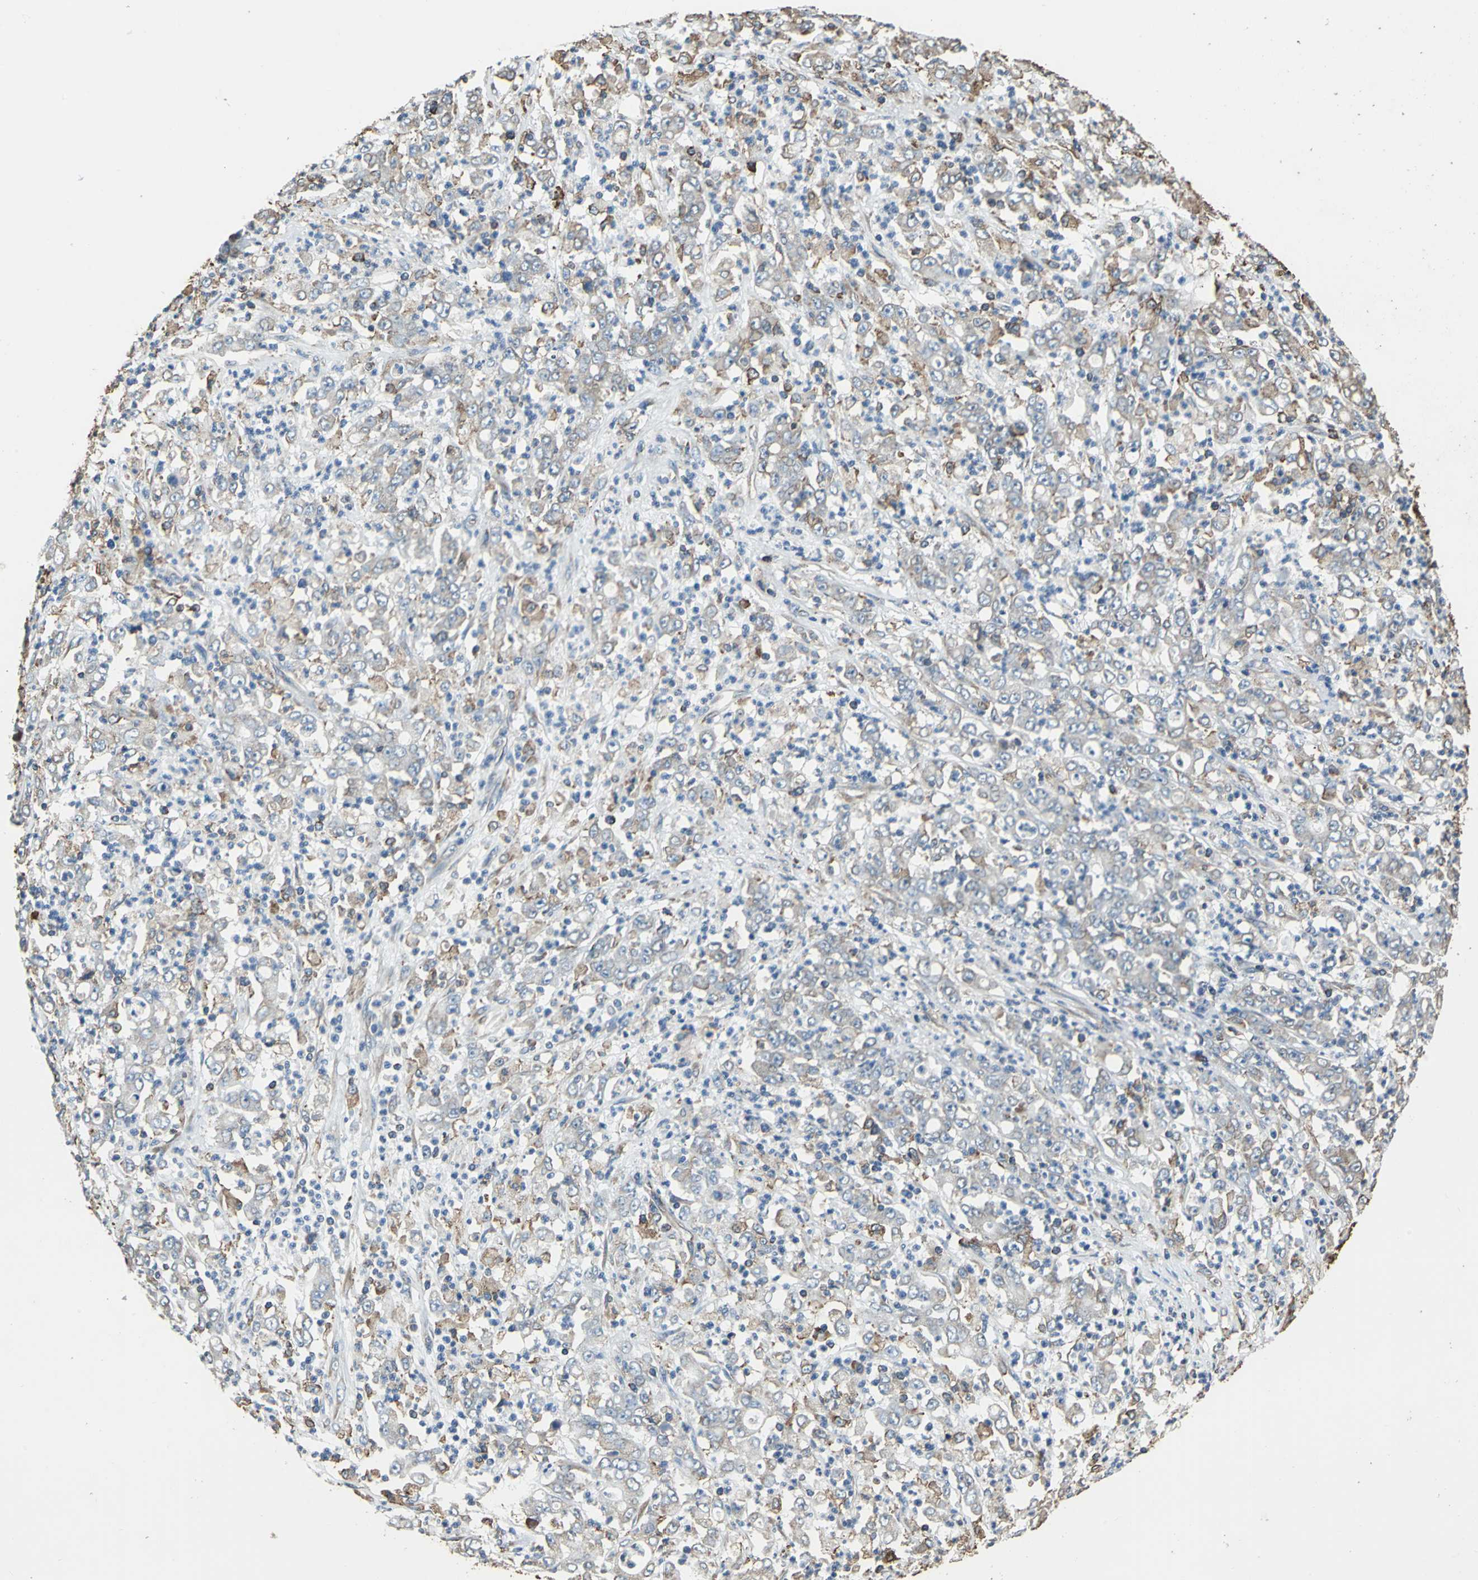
{"staining": {"intensity": "moderate", "quantity": ">75%", "location": "cytoplasmic/membranous"}, "tissue": "stomach cancer", "cell_type": "Tumor cells", "image_type": "cancer", "snomed": [{"axis": "morphology", "description": "Adenocarcinoma, NOS"}, {"axis": "topography", "description": "Stomach, lower"}], "caption": "IHC (DAB (3,3'-diaminobenzidine)) staining of stomach cancer (adenocarcinoma) reveals moderate cytoplasmic/membranous protein expression in approximately >75% of tumor cells. Using DAB (3,3'-diaminobenzidine) (brown) and hematoxylin (blue) stains, captured at high magnification using brightfield microscopy.", "gene": "GPANK1", "patient": {"sex": "female", "age": 71}}